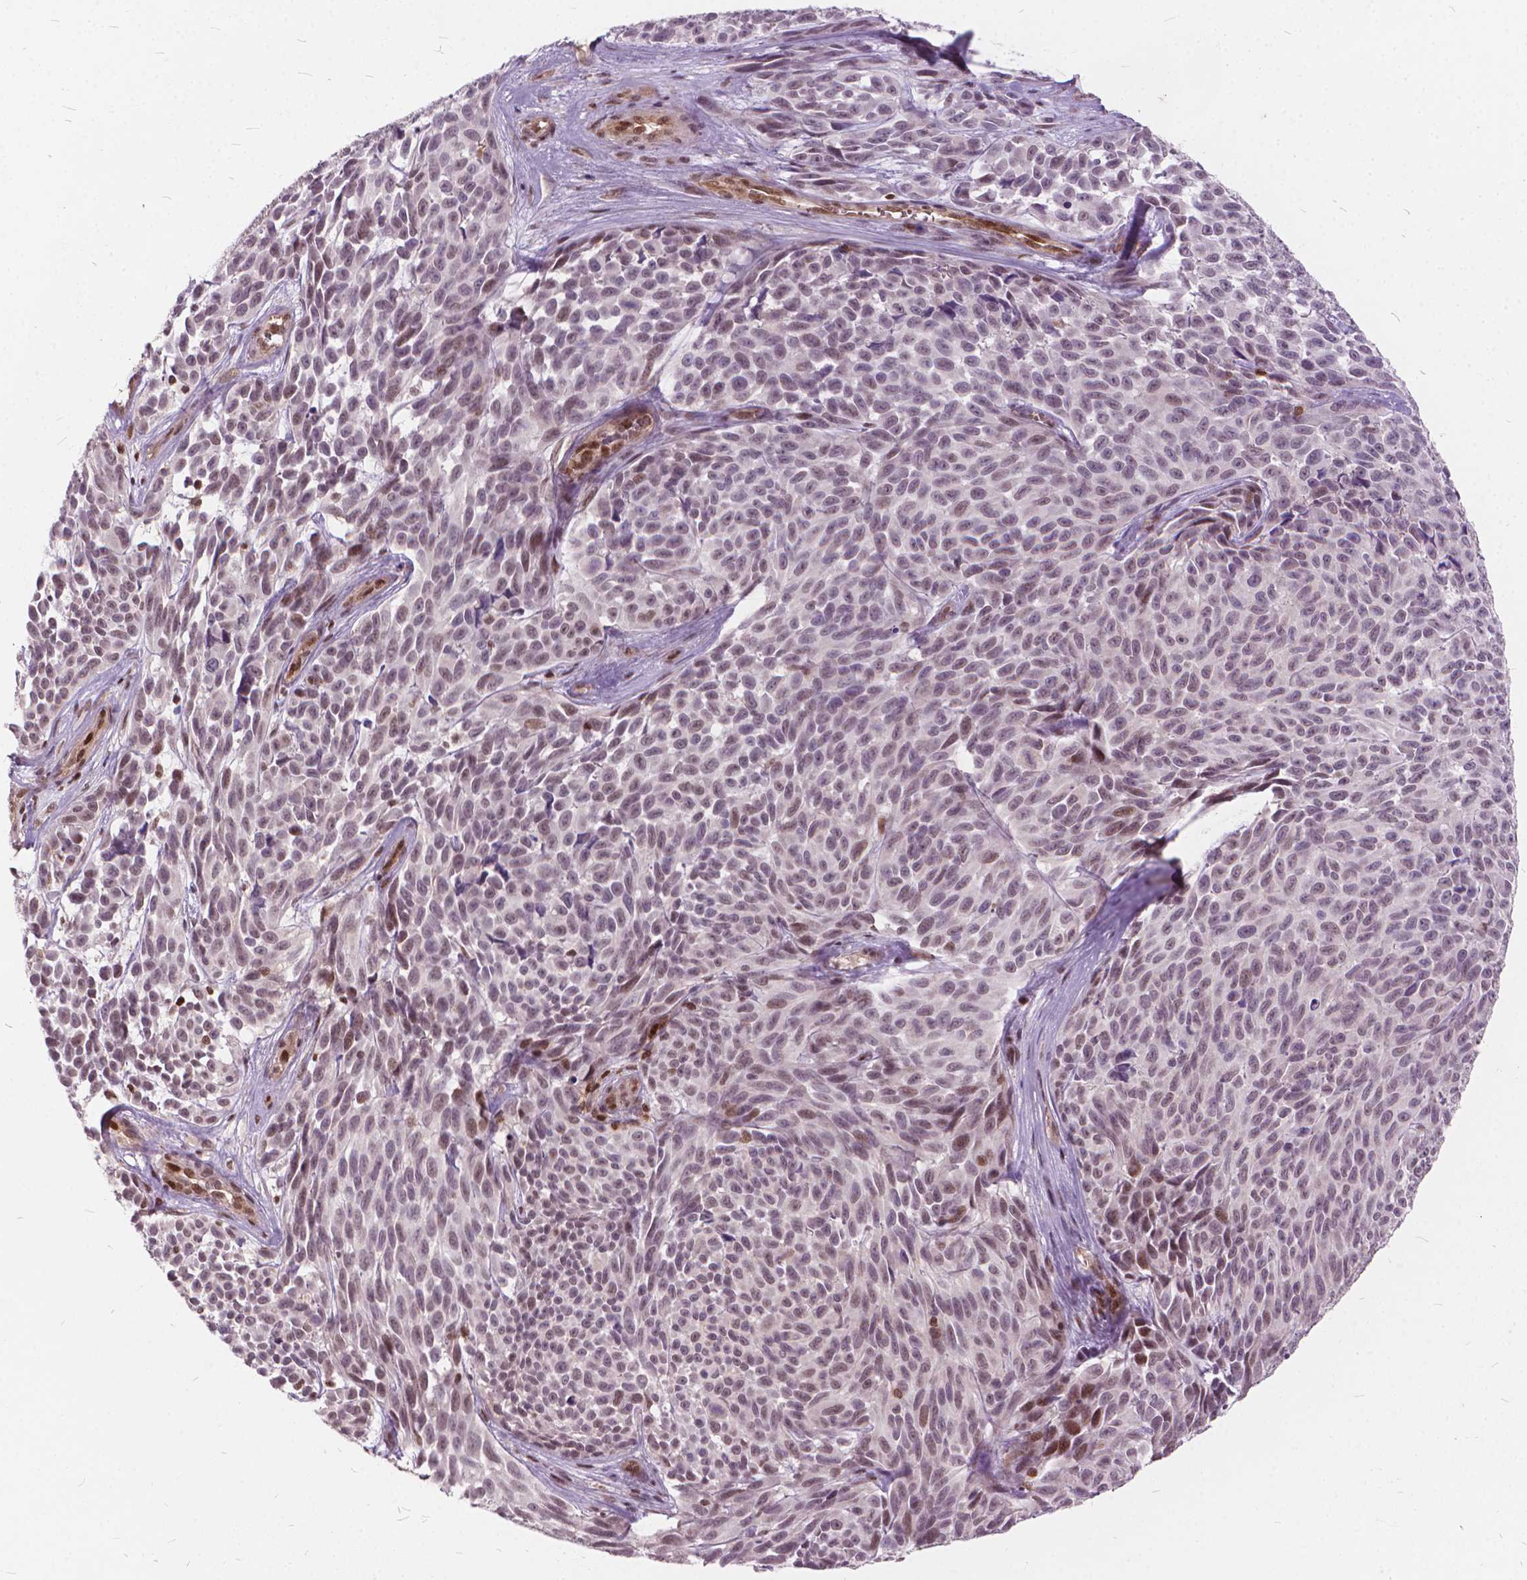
{"staining": {"intensity": "weak", "quantity": ">75%", "location": "nuclear"}, "tissue": "melanoma", "cell_type": "Tumor cells", "image_type": "cancer", "snomed": [{"axis": "morphology", "description": "Malignant melanoma, NOS"}, {"axis": "topography", "description": "Skin"}], "caption": "Melanoma stained with DAB IHC displays low levels of weak nuclear positivity in about >75% of tumor cells.", "gene": "STAT5B", "patient": {"sex": "female", "age": 88}}